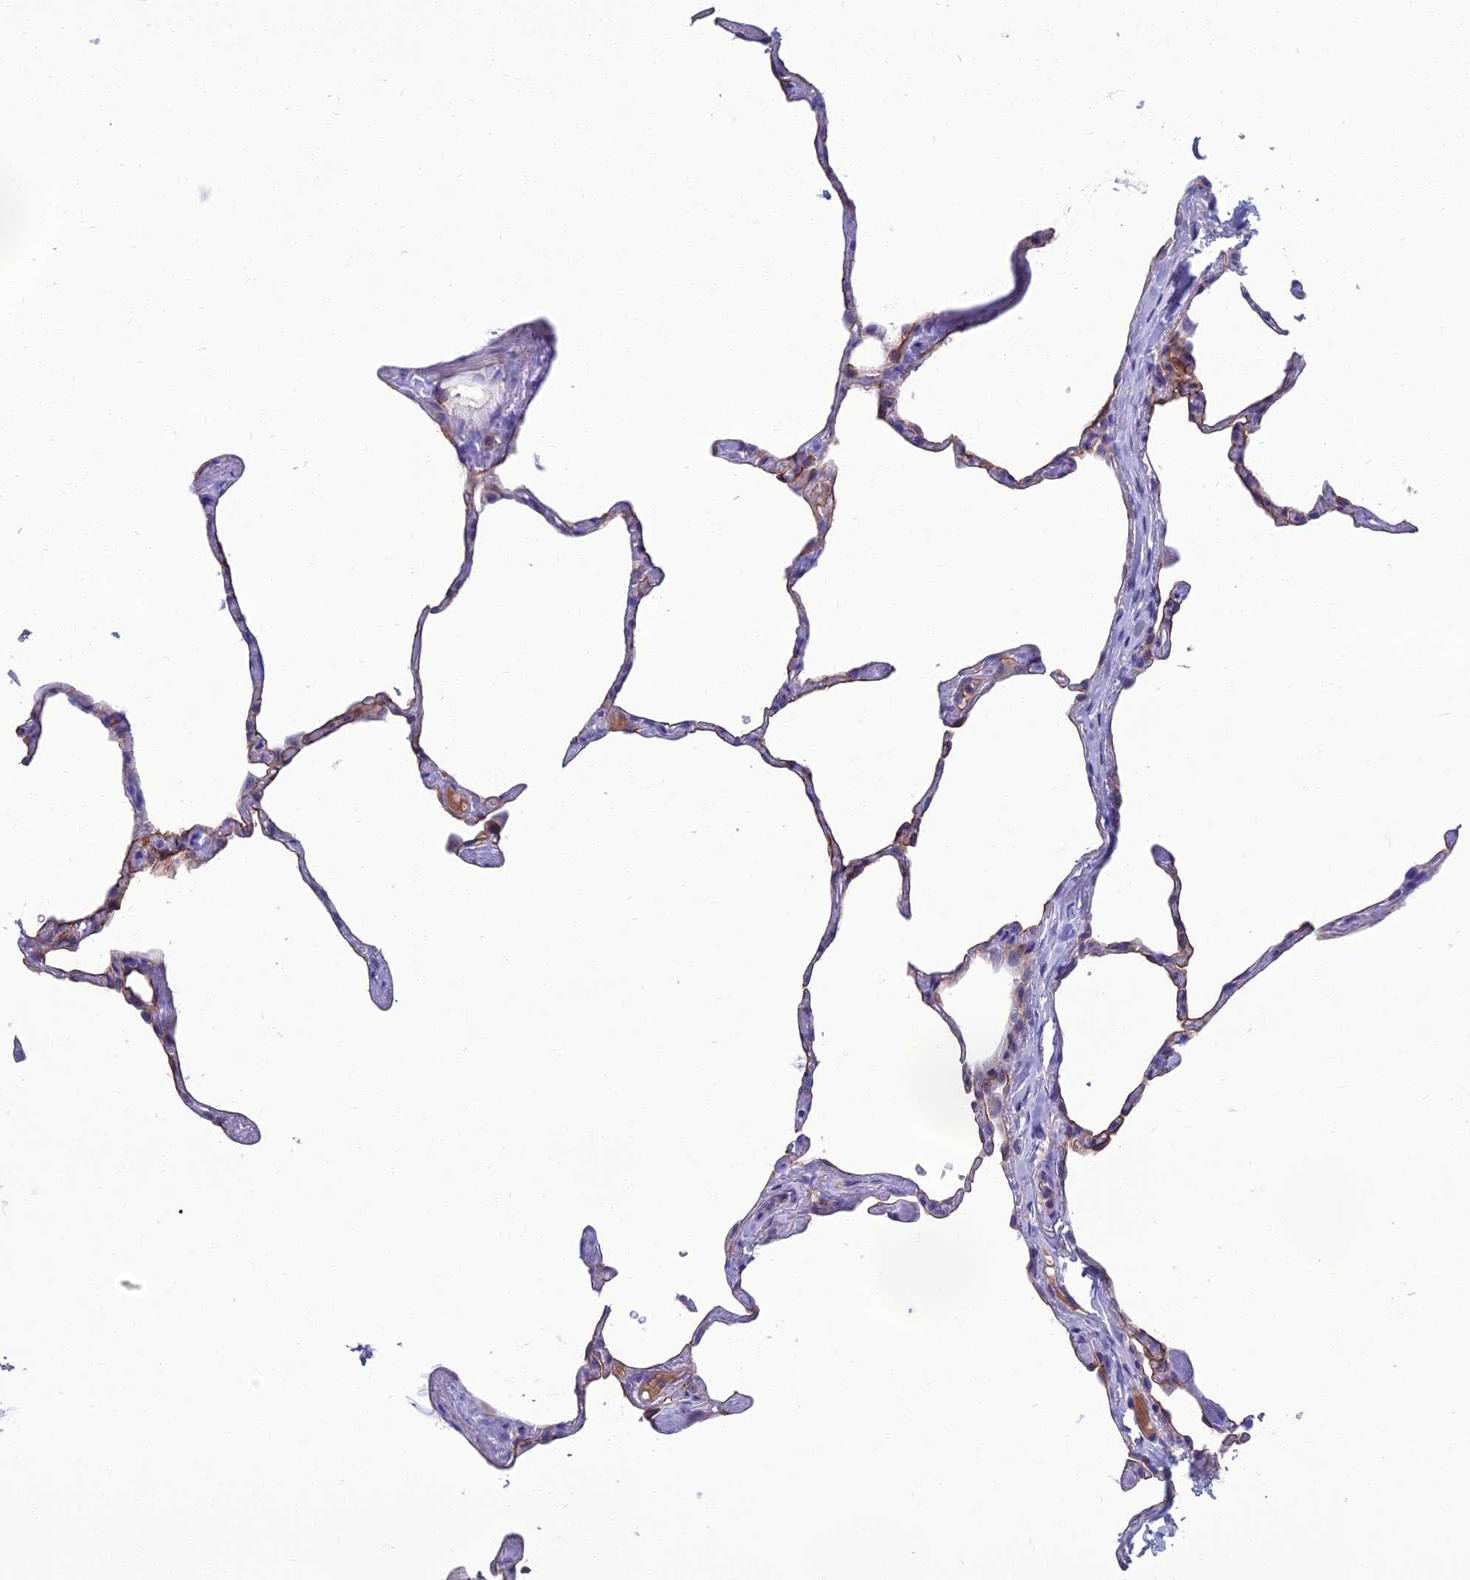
{"staining": {"intensity": "negative", "quantity": "none", "location": "none"}, "tissue": "lung", "cell_type": "Alveolar cells", "image_type": "normal", "snomed": [{"axis": "morphology", "description": "Normal tissue, NOS"}, {"axis": "topography", "description": "Lung"}], "caption": "This is an IHC photomicrograph of normal human lung. There is no positivity in alveolar cells.", "gene": "SPTLC3", "patient": {"sex": "male", "age": 65}}